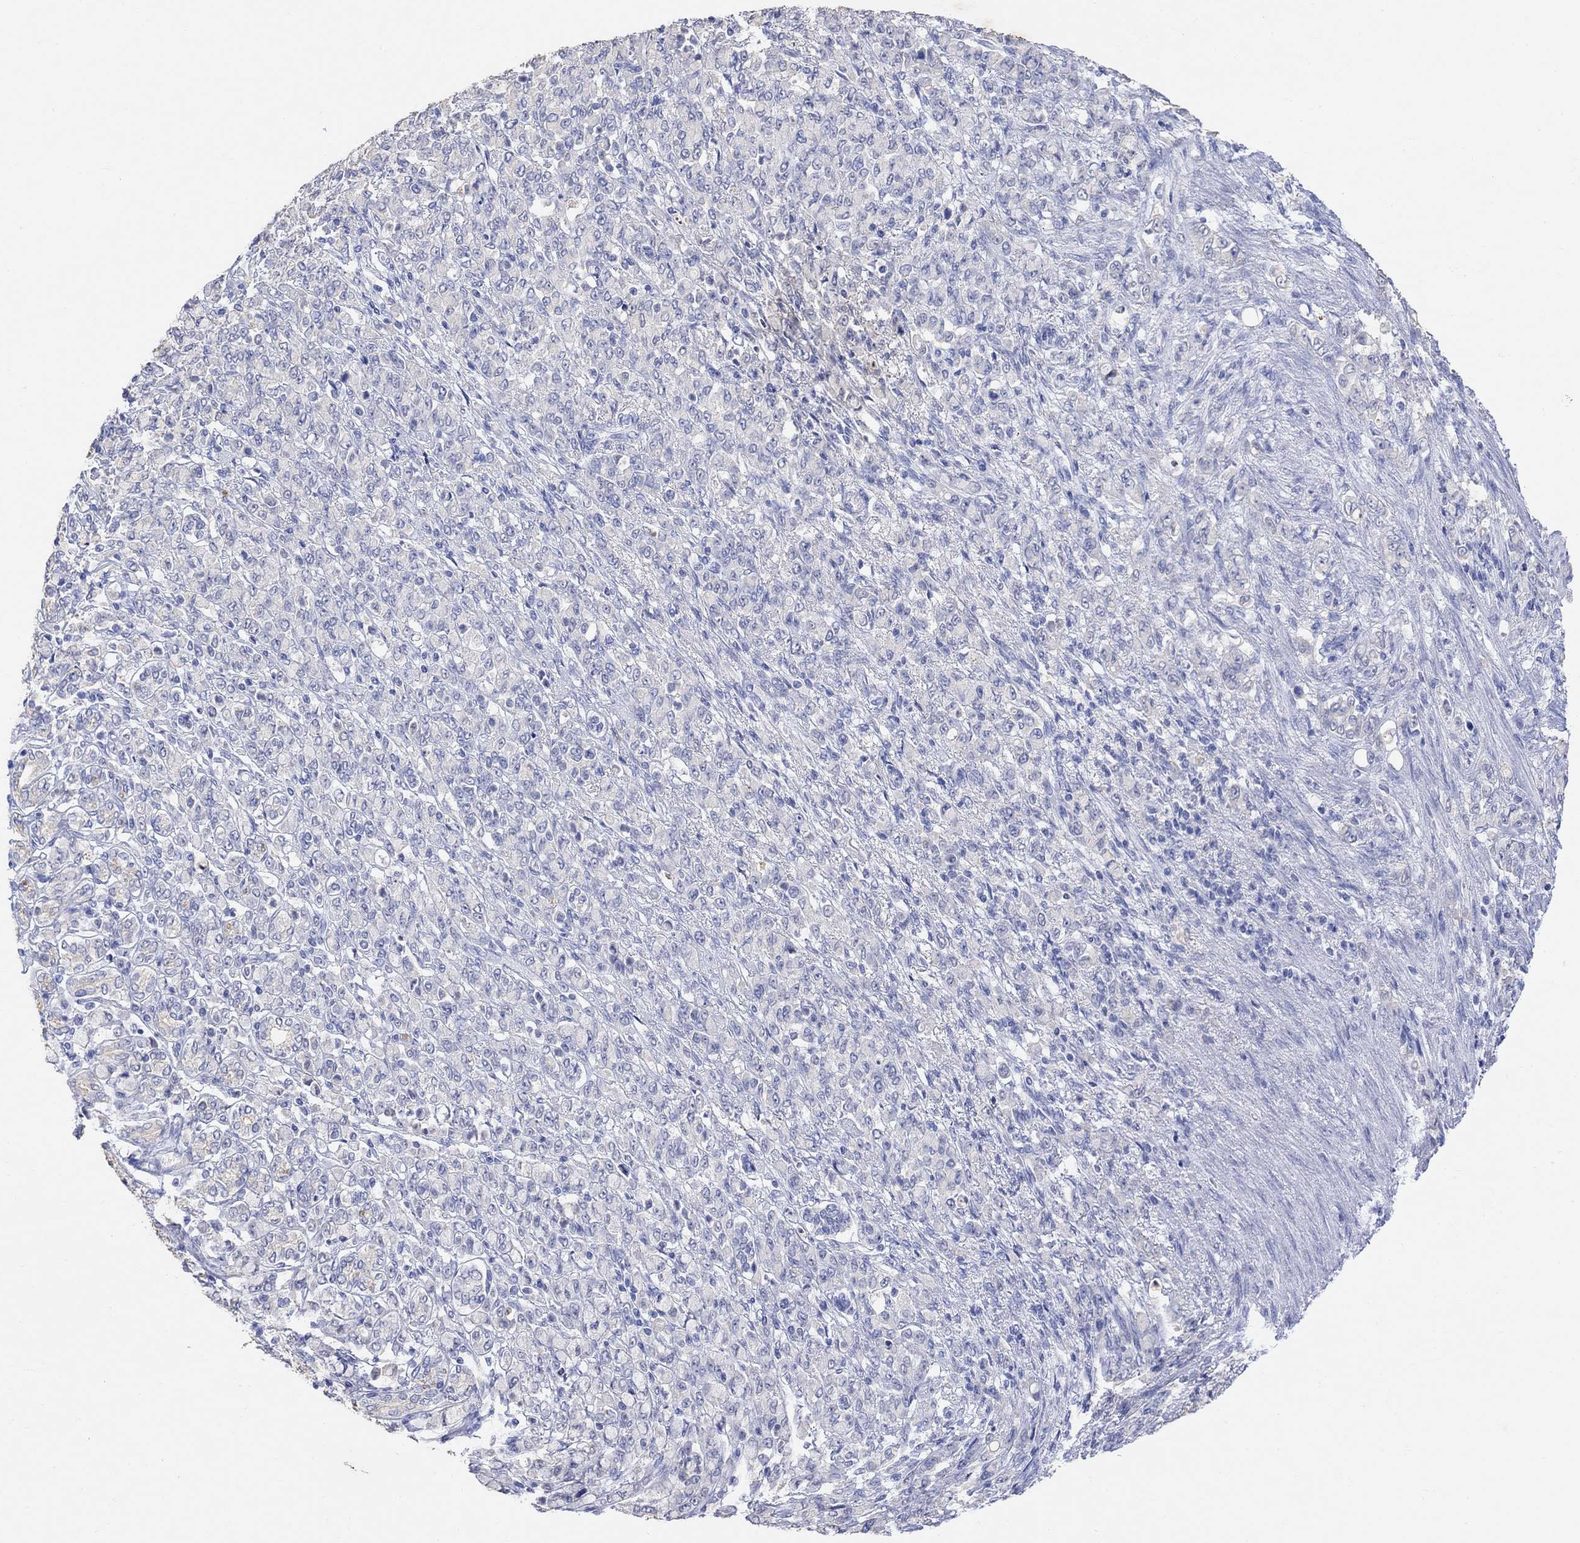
{"staining": {"intensity": "negative", "quantity": "none", "location": "none"}, "tissue": "stomach cancer", "cell_type": "Tumor cells", "image_type": "cancer", "snomed": [{"axis": "morphology", "description": "Normal tissue, NOS"}, {"axis": "morphology", "description": "Adenocarcinoma, NOS"}, {"axis": "topography", "description": "Stomach"}], "caption": "Immunohistochemistry photomicrograph of stomach cancer stained for a protein (brown), which demonstrates no expression in tumor cells.", "gene": "TYR", "patient": {"sex": "female", "age": 79}}